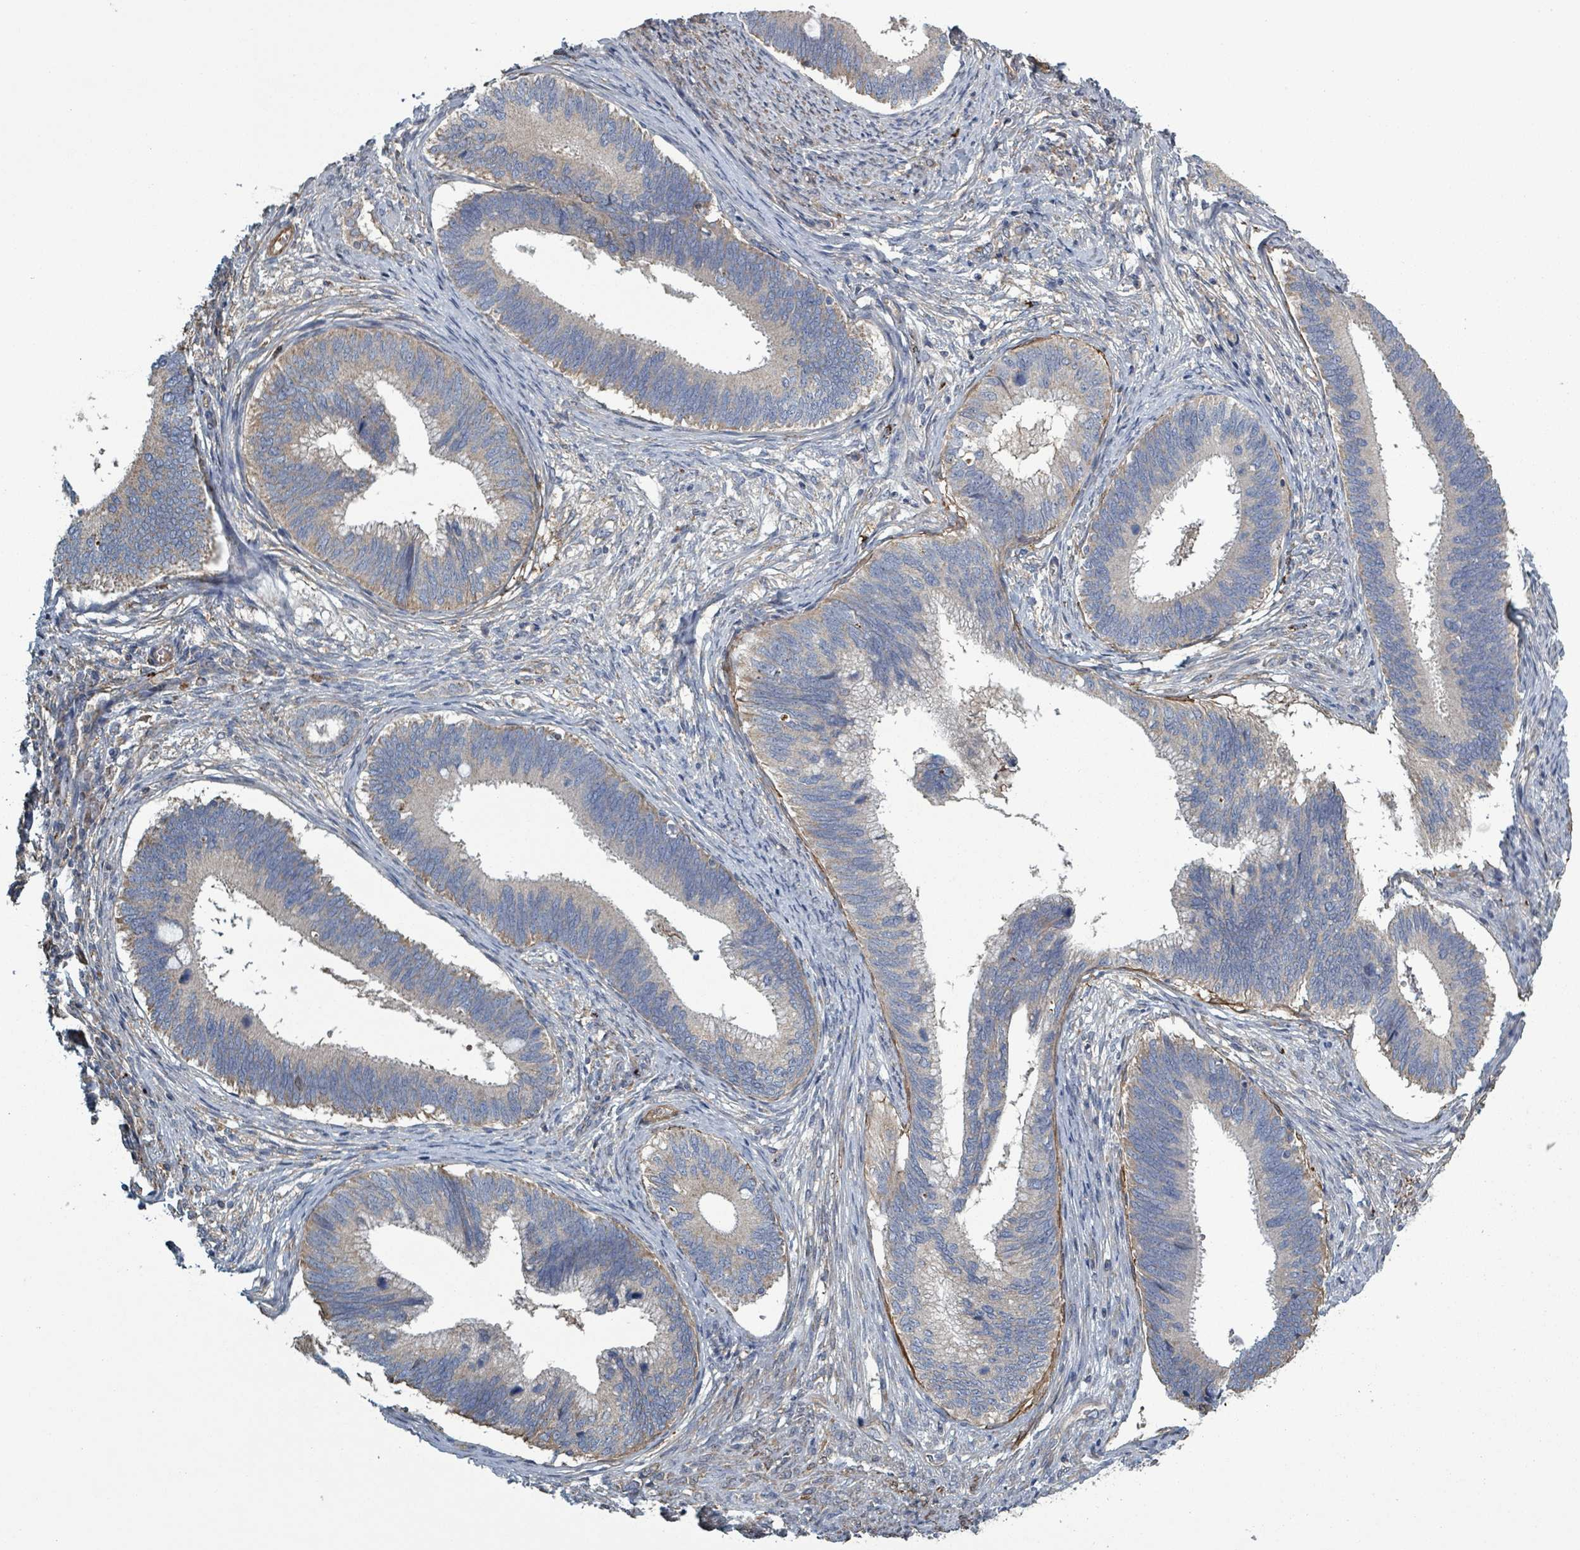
{"staining": {"intensity": "weak", "quantity": "<25%", "location": "cytoplasmic/membranous"}, "tissue": "cervical cancer", "cell_type": "Tumor cells", "image_type": "cancer", "snomed": [{"axis": "morphology", "description": "Adenocarcinoma, NOS"}, {"axis": "topography", "description": "Cervix"}], "caption": "Micrograph shows no significant protein positivity in tumor cells of adenocarcinoma (cervical).", "gene": "ADCK1", "patient": {"sex": "female", "age": 42}}